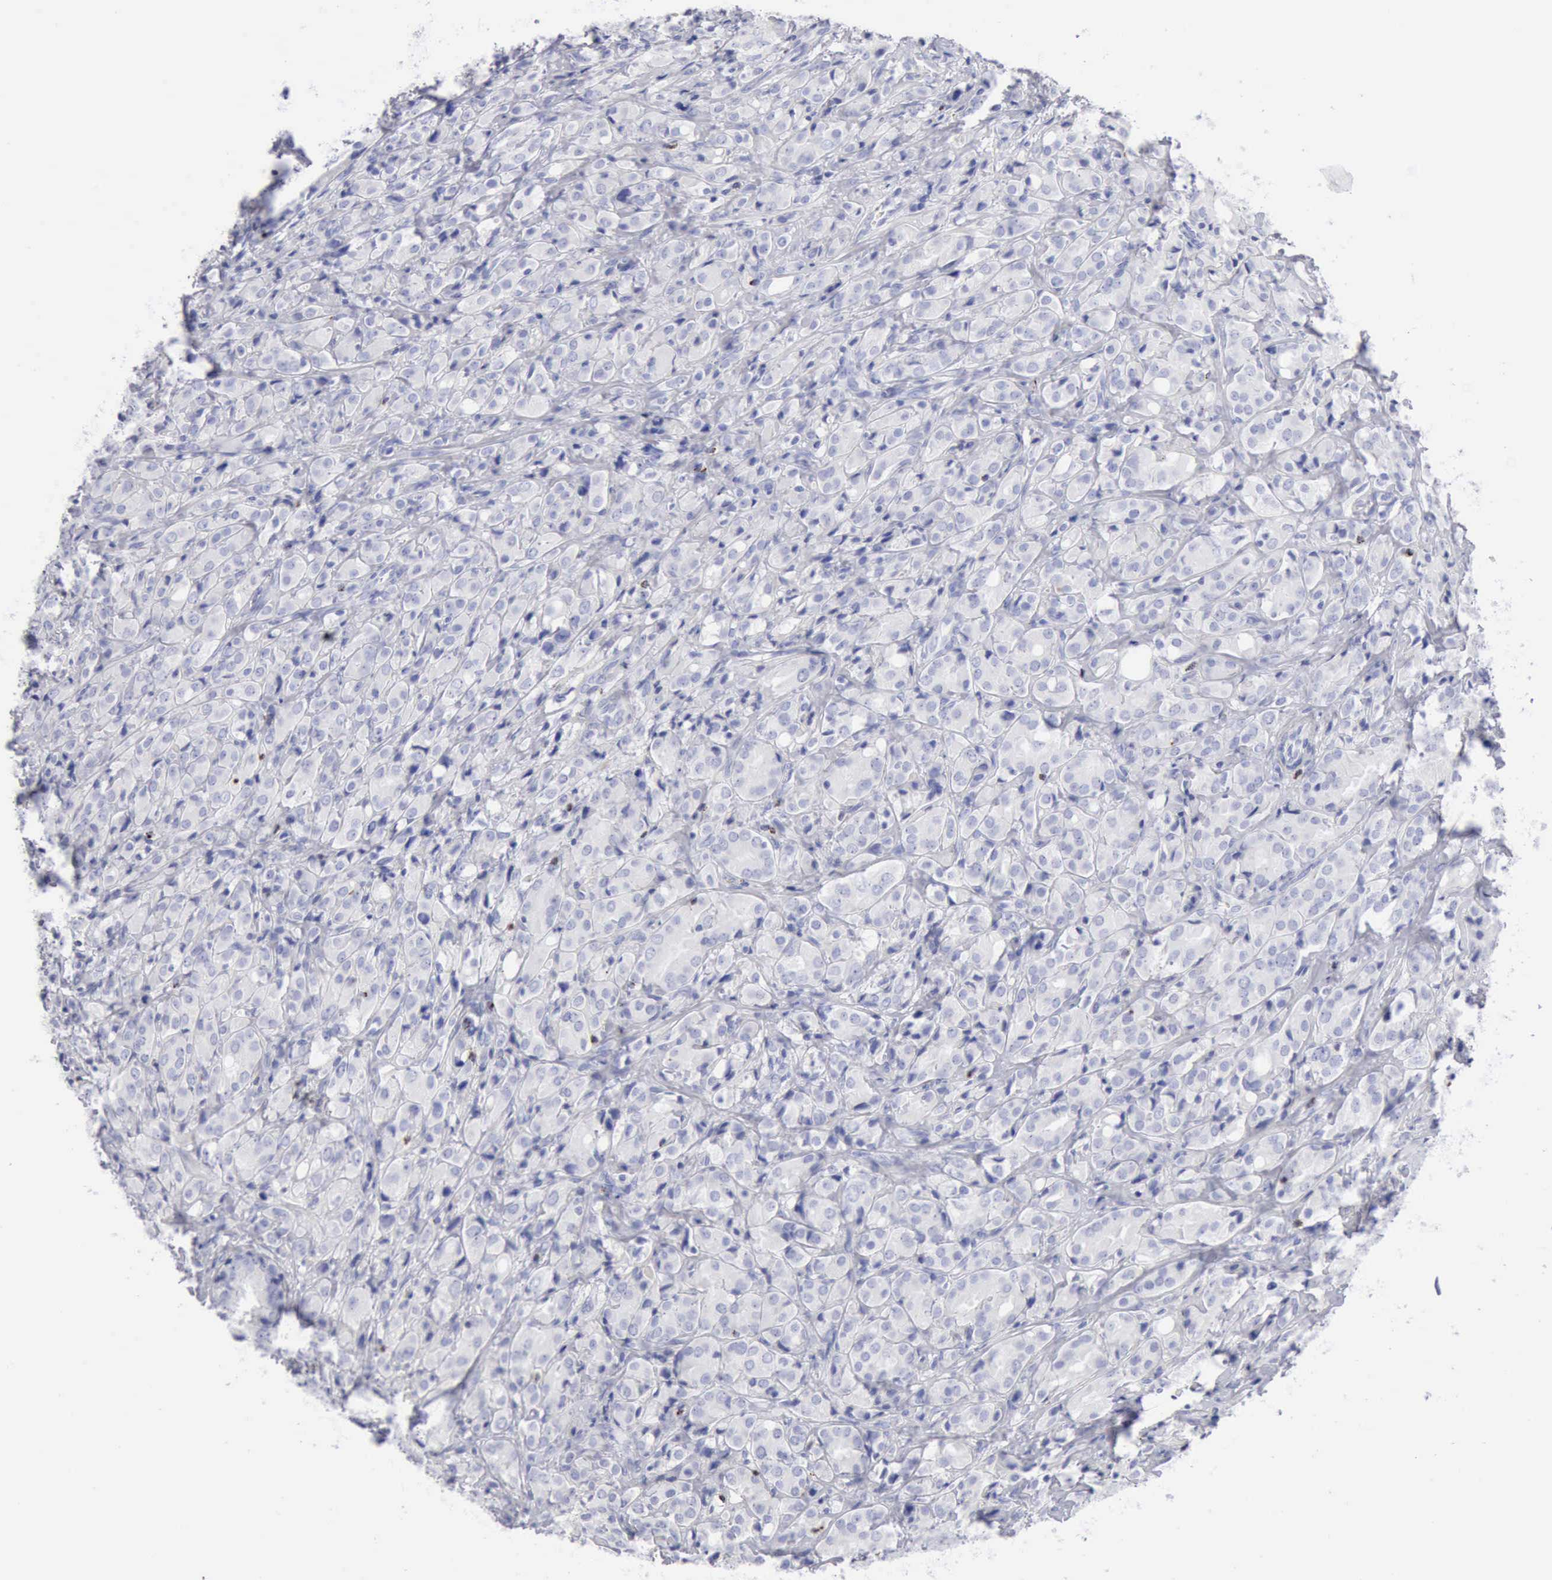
{"staining": {"intensity": "negative", "quantity": "none", "location": "none"}, "tissue": "prostate cancer", "cell_type": "Tumor cells", "image_type": "cancer", "snomed": [{"axis": "morphology", "description": "Adenocarcinoma, High grade"}, {"axis": "topography", "description": "Prostate"}], "caption": "Tumor cells show no significant staining in prostate high-grade adenocarcinoma.", "gene": "GZMB", "patient": {"sex": "male", "age": 68}}